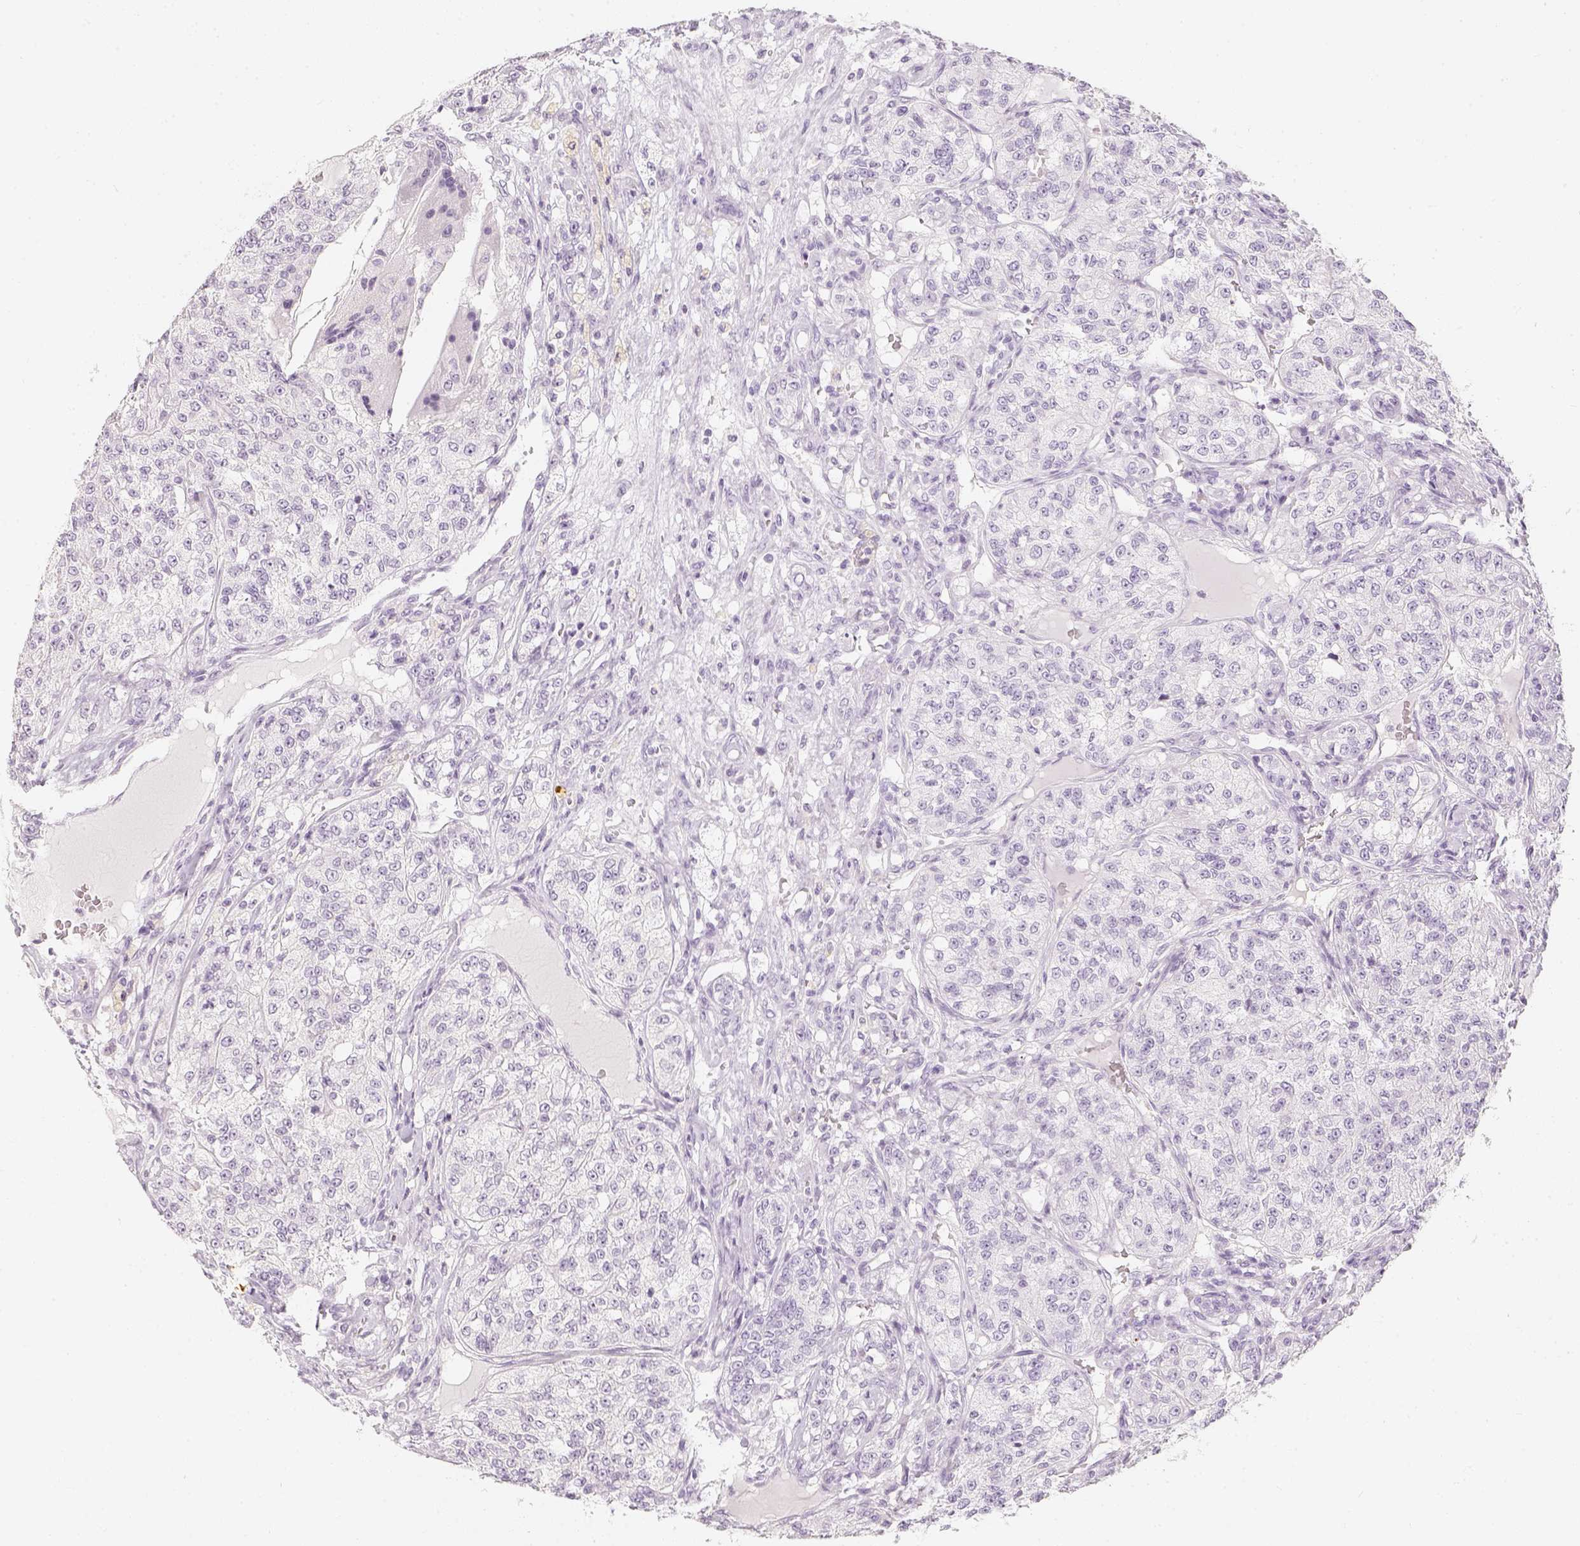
{"staining": {"intensity": "negative", "quantity": "none", "location": "none"}, "tissue": "renal cancer", "cell_type": "Tumor cells", "image_type": "cancer", "snomed": [{"axis": "morphology", "description": "Adenocarcinoma, NOS"}, {"axis": "topography", "description": "Kidney"}], "caption": "High power microscopy micrograph of an IHC photomicrograph of renal cancer (adenocarcinoma), revealing no significant staining in tumor cells.", "gene": "SLC18A1", "patient": {"sex": "female", "age": 63}}